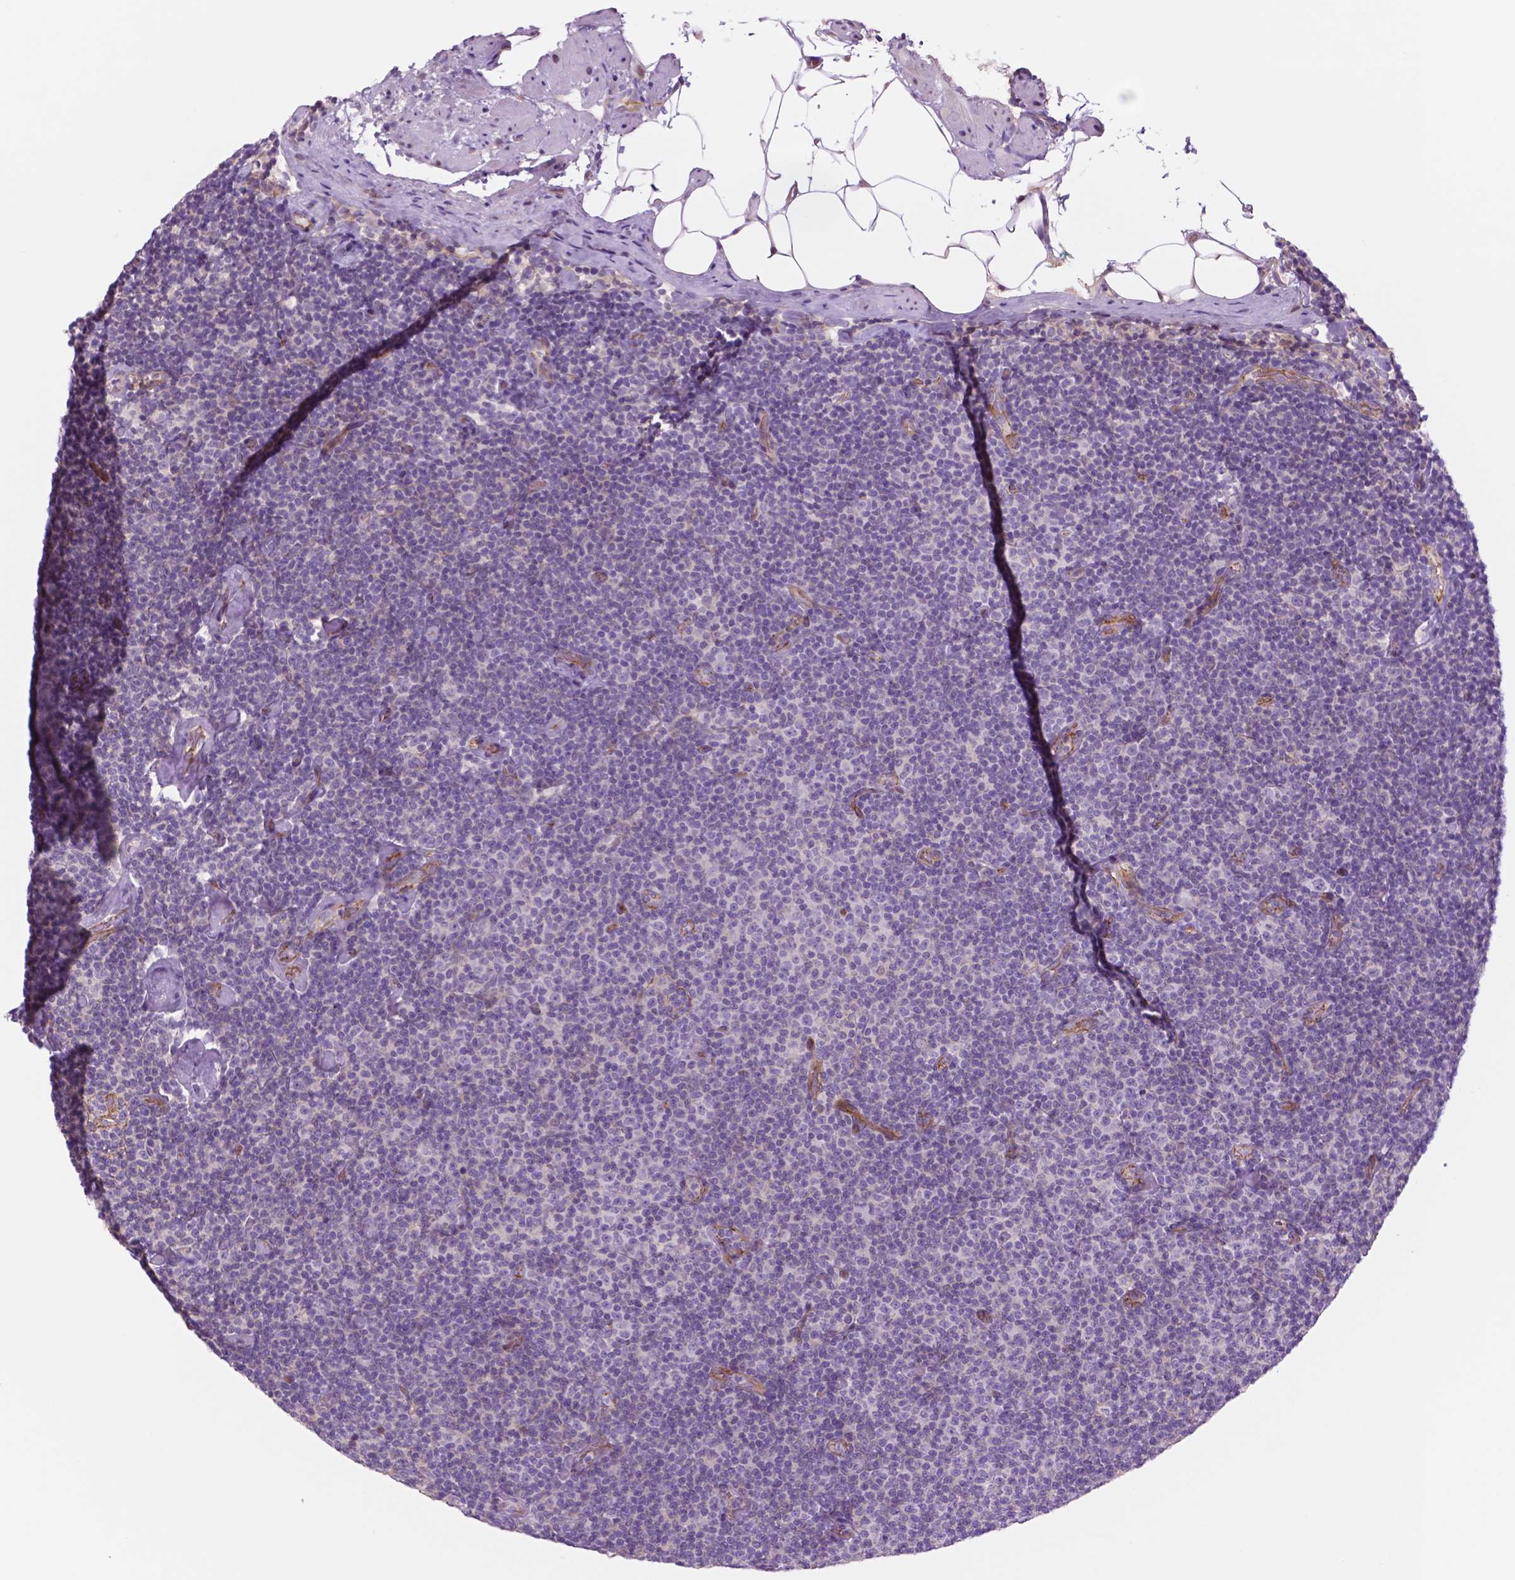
{"staining": {"intensity": "negative", "quantity": "none", "location": "none"}, "tissue": "lymphoma", "cell_type": "Tumor cells", "image_type": "cancer", "snomed": [{"axis": "morphology", "description": "Malignant lymphoma, non-Hodgkin's type, Low grade"}, {"axis": "topography", "description": "Lymph node"}], "caption": "Protein analysis of malignant lymphoma, non-Hodgkin's type (low-grade) displays no significant expression in tumor cells.", "gene": "RND3", "patient": {"sex": "male", "age": 81}}